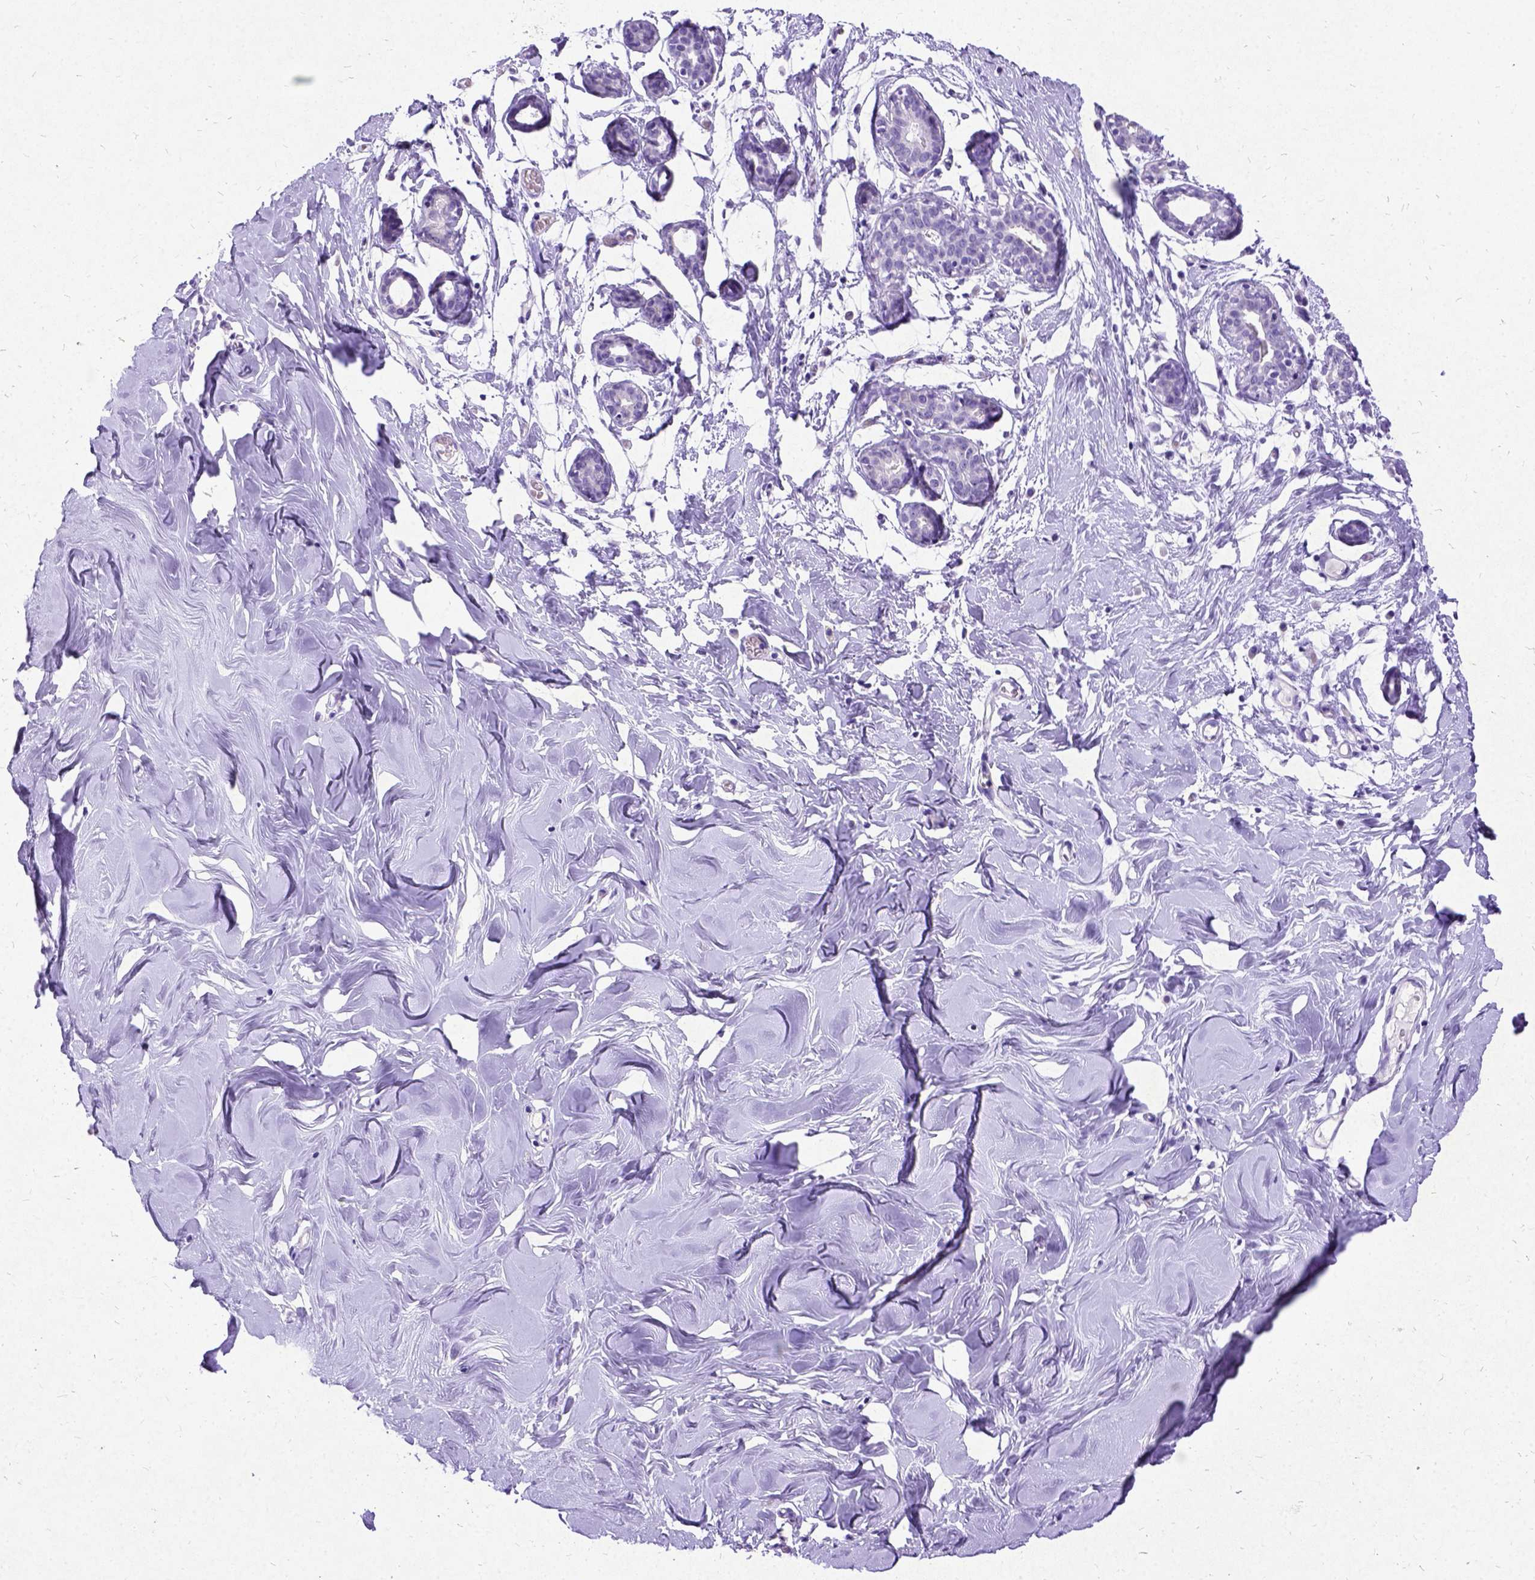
{"staining": {"intensity": "negative", "quantity": "none", "location": "none"}, "tissue": "breast", "cell_type": "Adipocytes", "image_type": "normal", "snomed": [{"axis": "morphology", "description": "Normal tissue, NOS"}, {"axis": "topography", "description": "Breast"}], "caption": "IHC photomicrograph of normal breast: breast stained with DAB (3,3'-diaminobenzidine) displays no significant protein positivity in adipocytes.", "gene": "NEUROD4", "patient": {"sex": "female", "age": 27}}